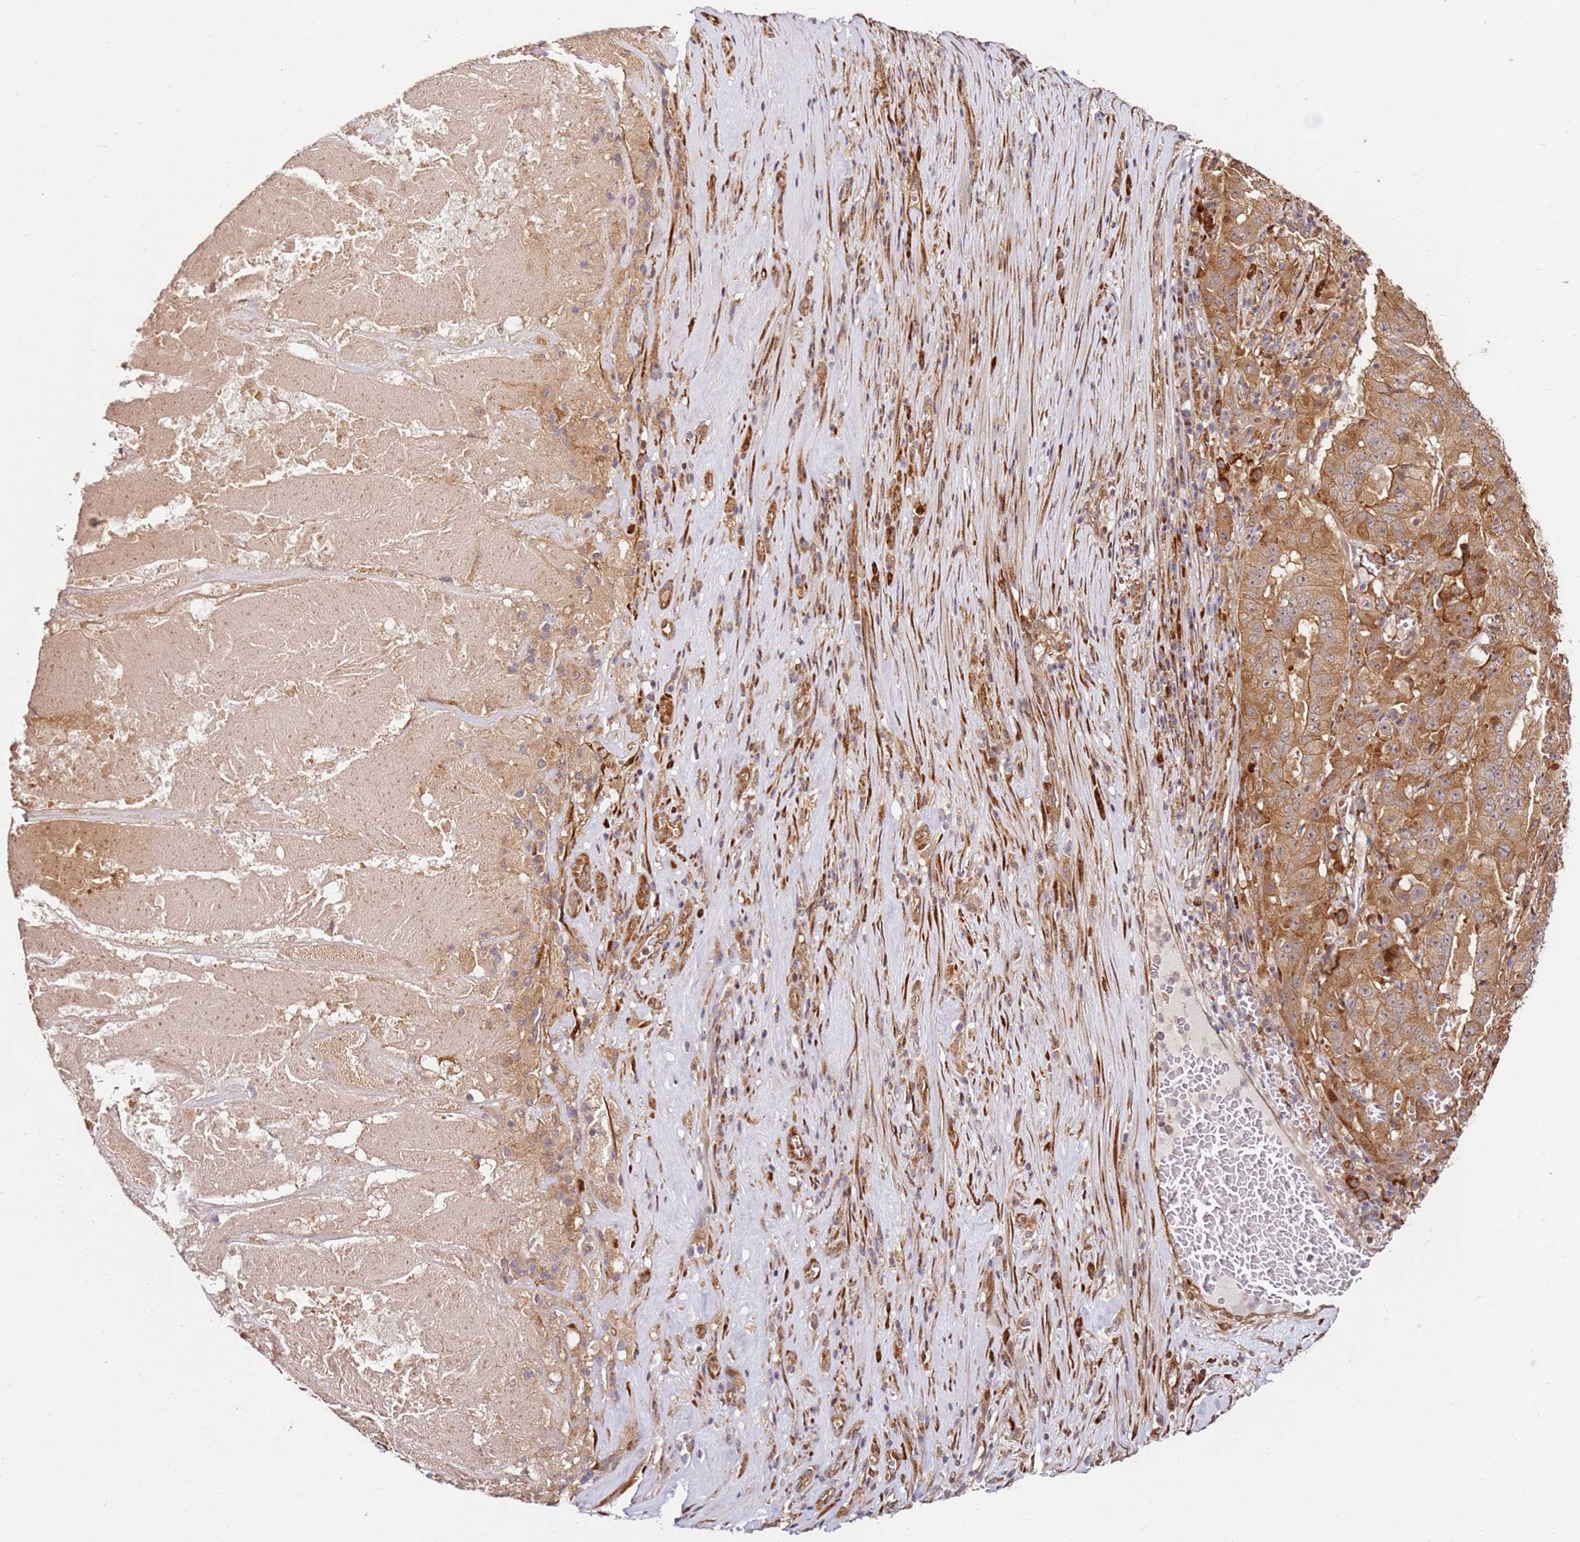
{"staining": {"intensity": "moderate", "quantity": ">75%", "location": "cytoplasmic/membranous"}, "tissue": "pancreatic cancer", "cell_type": "Tumor cells", "image_type": "cancer", "snomed": [{"axis": "morphology", "description": "Adenocarcinoma, NOS"}, {"axis": "topography", "description": "Pancreas"}], "caption": "About >75% of tumor cells in human pancreatic adenocarcinoma demonstrate moderate cytoplasmic/membranous protein expression as visualized by brown immunohistochemical staining.", "gene": "RPS3A", "patient": {"sex": "male", "age": 63}}